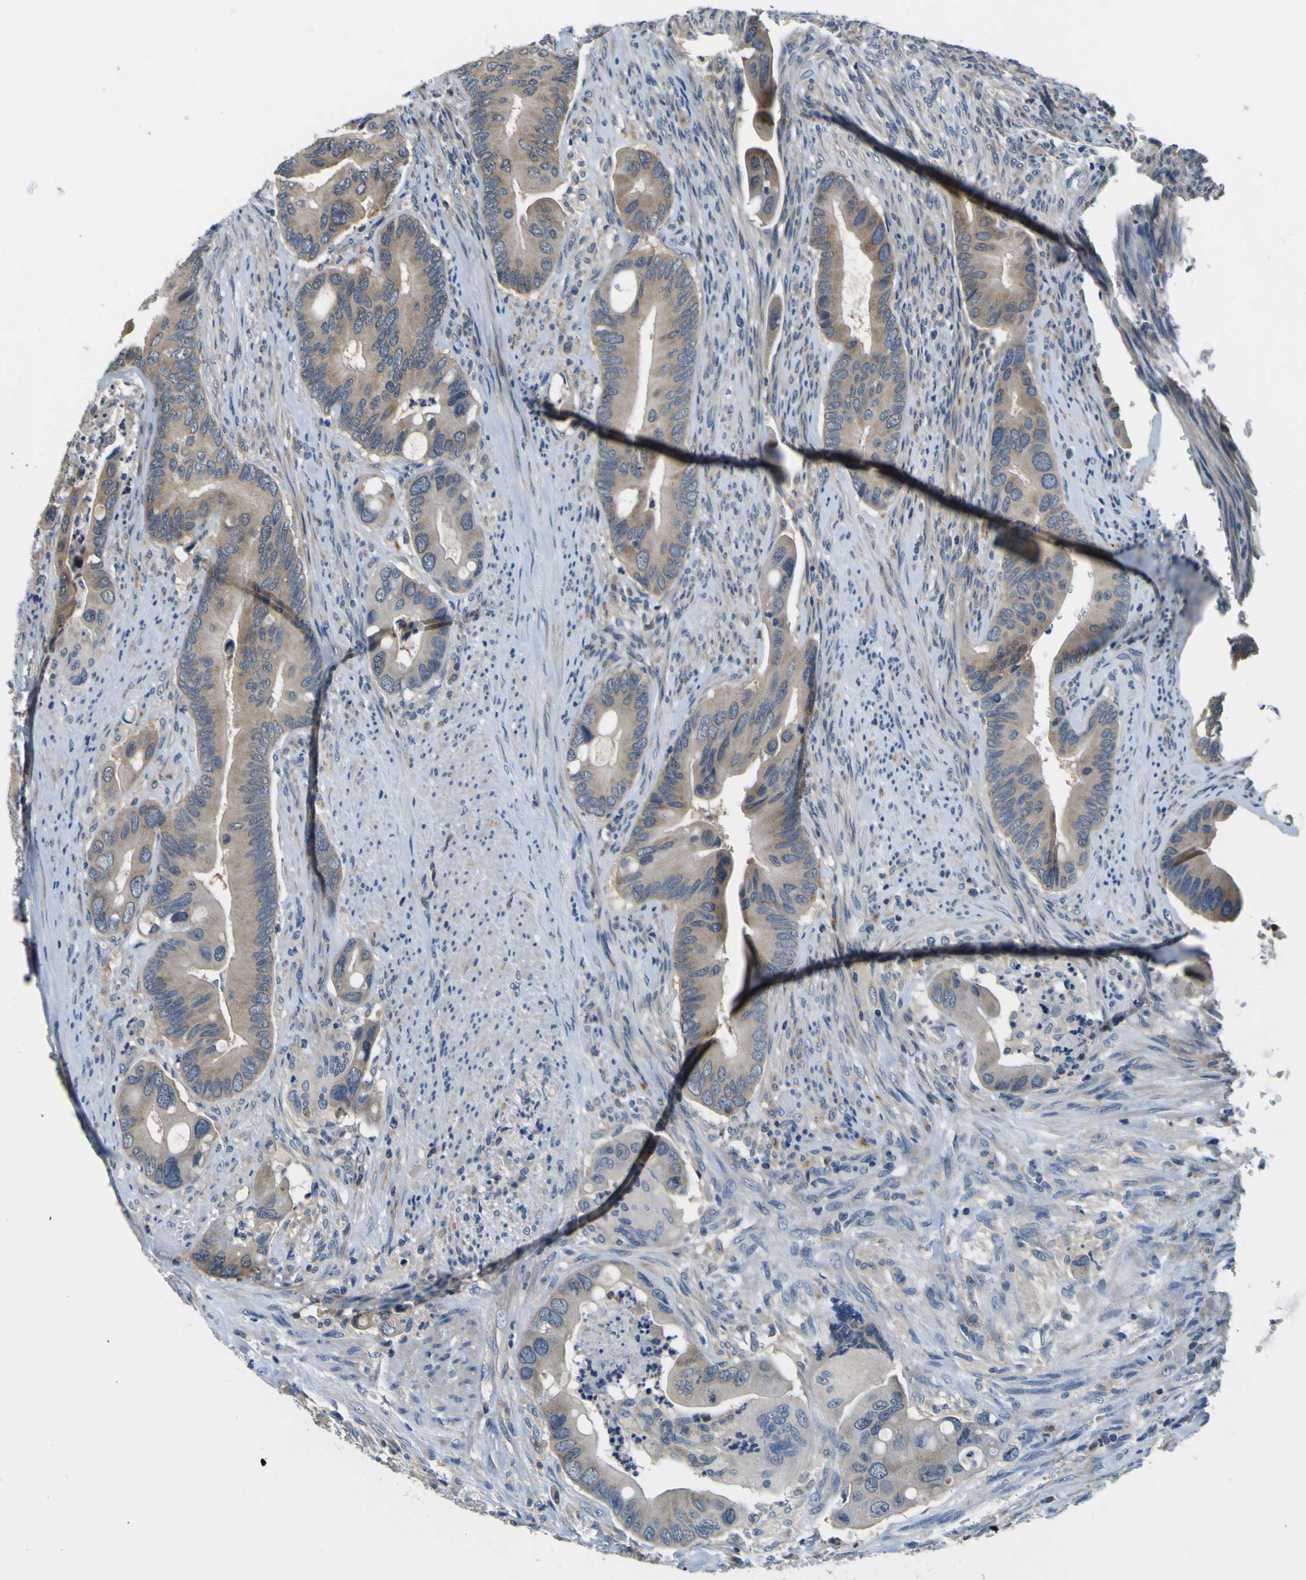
{"staining": {"intensity": "weak", "quantity": ">75%", "location": "cytoplasmic/membranous"}, "tissue": "colorectal cancer", "cell_type": "Tumor cells", "image_type": "cancer", "snomed": [{"axis": "morphology", "description": "Adenocarcinoma, NOS"}, {"axis": "topography", "description": "Rectum"}], "caption": "A high-resolution photomicrograph shows immunohistochemistry staining of colorectal adenocarcinoma, which demonstrates weak cytoplasmic/membranous positivity in about >75% of tumor cells. (brown staining indicates protein expression, while blue staining denotes nuclei).", "gene": "TNIK", "patient": {"sex": "female", "age": 57}}